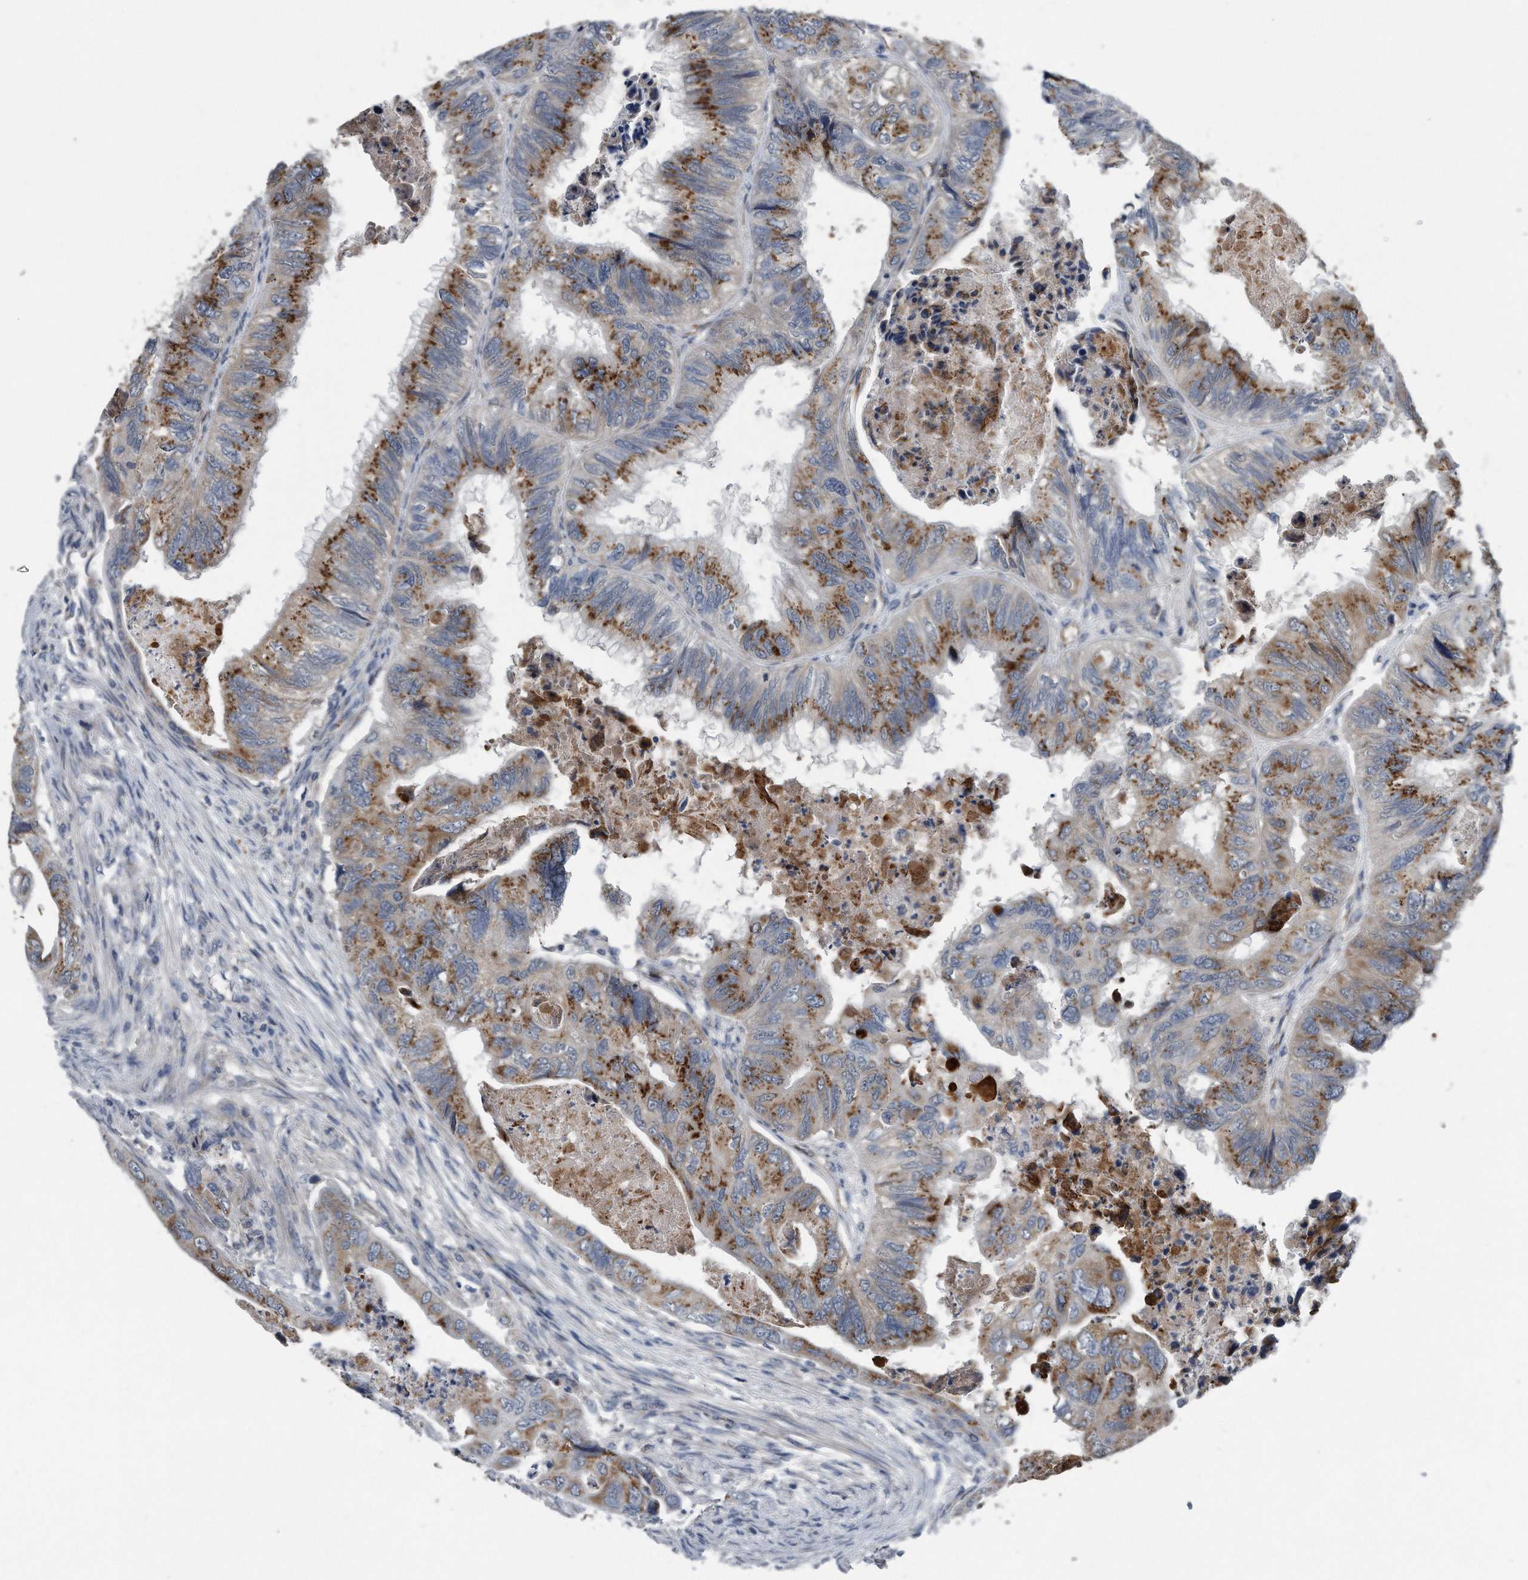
{"staining": {"intensity": "moderate", "quantity": ">75%", "location": "cytoplasmic/membranous"}, "tissue": "colorectal cancer", "cell_type": "Tumor cells", "image_type": "cancer", "snomed": [{"axis": "morphology", "description": "Adenocarcinoma, NOS"}, {"axis": "topography", "description": "Rectum"}], "caption": "Colorectal adenocarcinoma stained with DAB (3,3'-diaminobenzidine) immunohistochemistry (IHC) exhibits medium levels of moderate cytoplasmic/membranous expression in approximately >75% of tumor cells. (DAB = brown stain, brightfield microscopy at high magnification).", "gene": "LYRM4", "patient": {"sex": "male", "age": 63}}